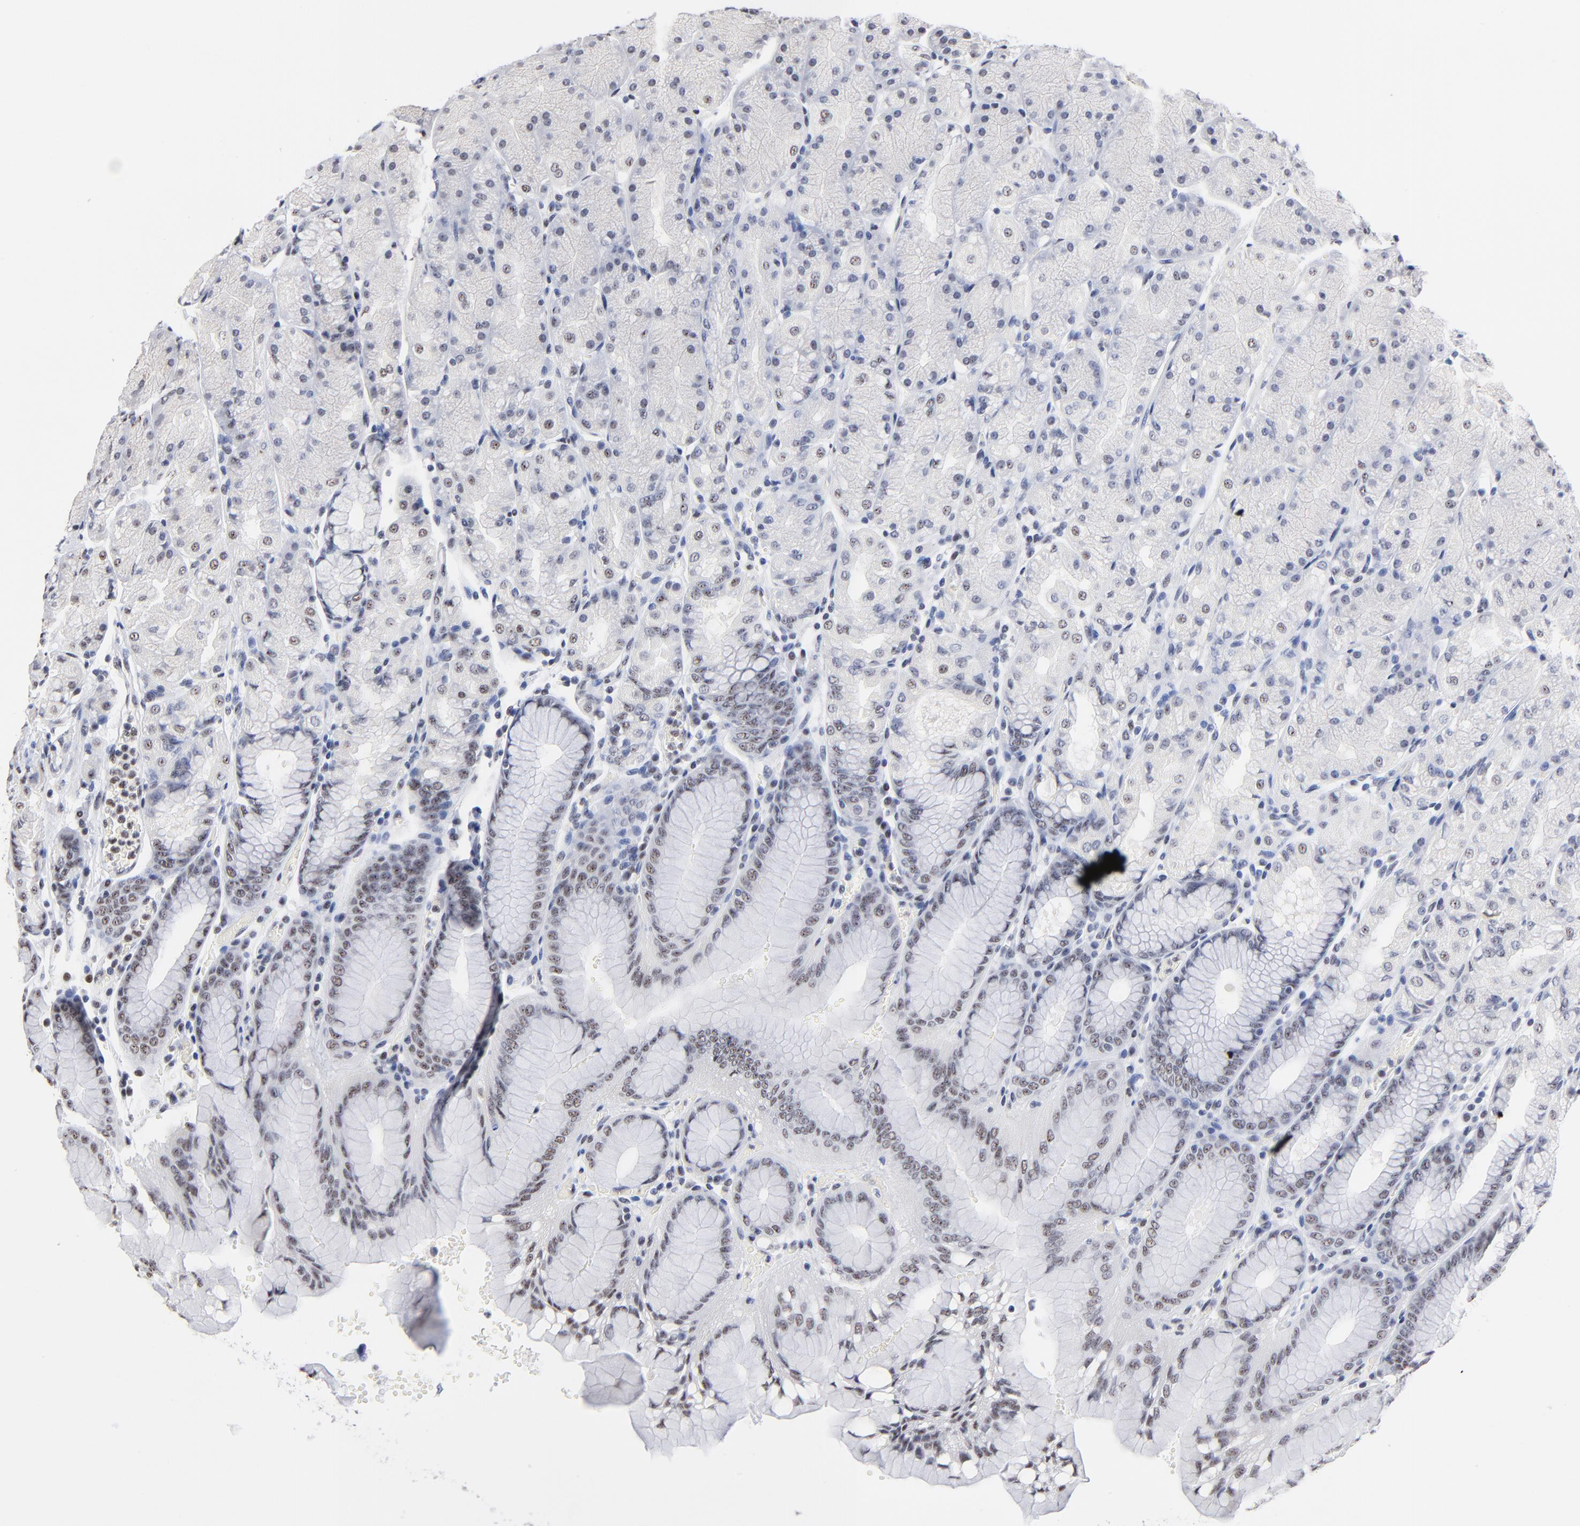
{"staining": {"intensity": "weak", "quantity": "25%-75%", "location": "nuclear"}, "tissue": "stomach", "cell_type": "Glandular cells", "image_type": "normal", "snomed": [{"axis": "morphology", "description": "Normal tissue, NOS"}, {"axis": "topography", "description": "Stomach, upper"}, {"axis": "topography", "description": "Stomach"}], "caption": "Immunohistochemical staining of benign human stomach reveals low levels of weak nuclear staining in approximately 25%-75% of glandular cells.", "gene": "MBD4", "patient": {"sex": "male", "age": 76}}